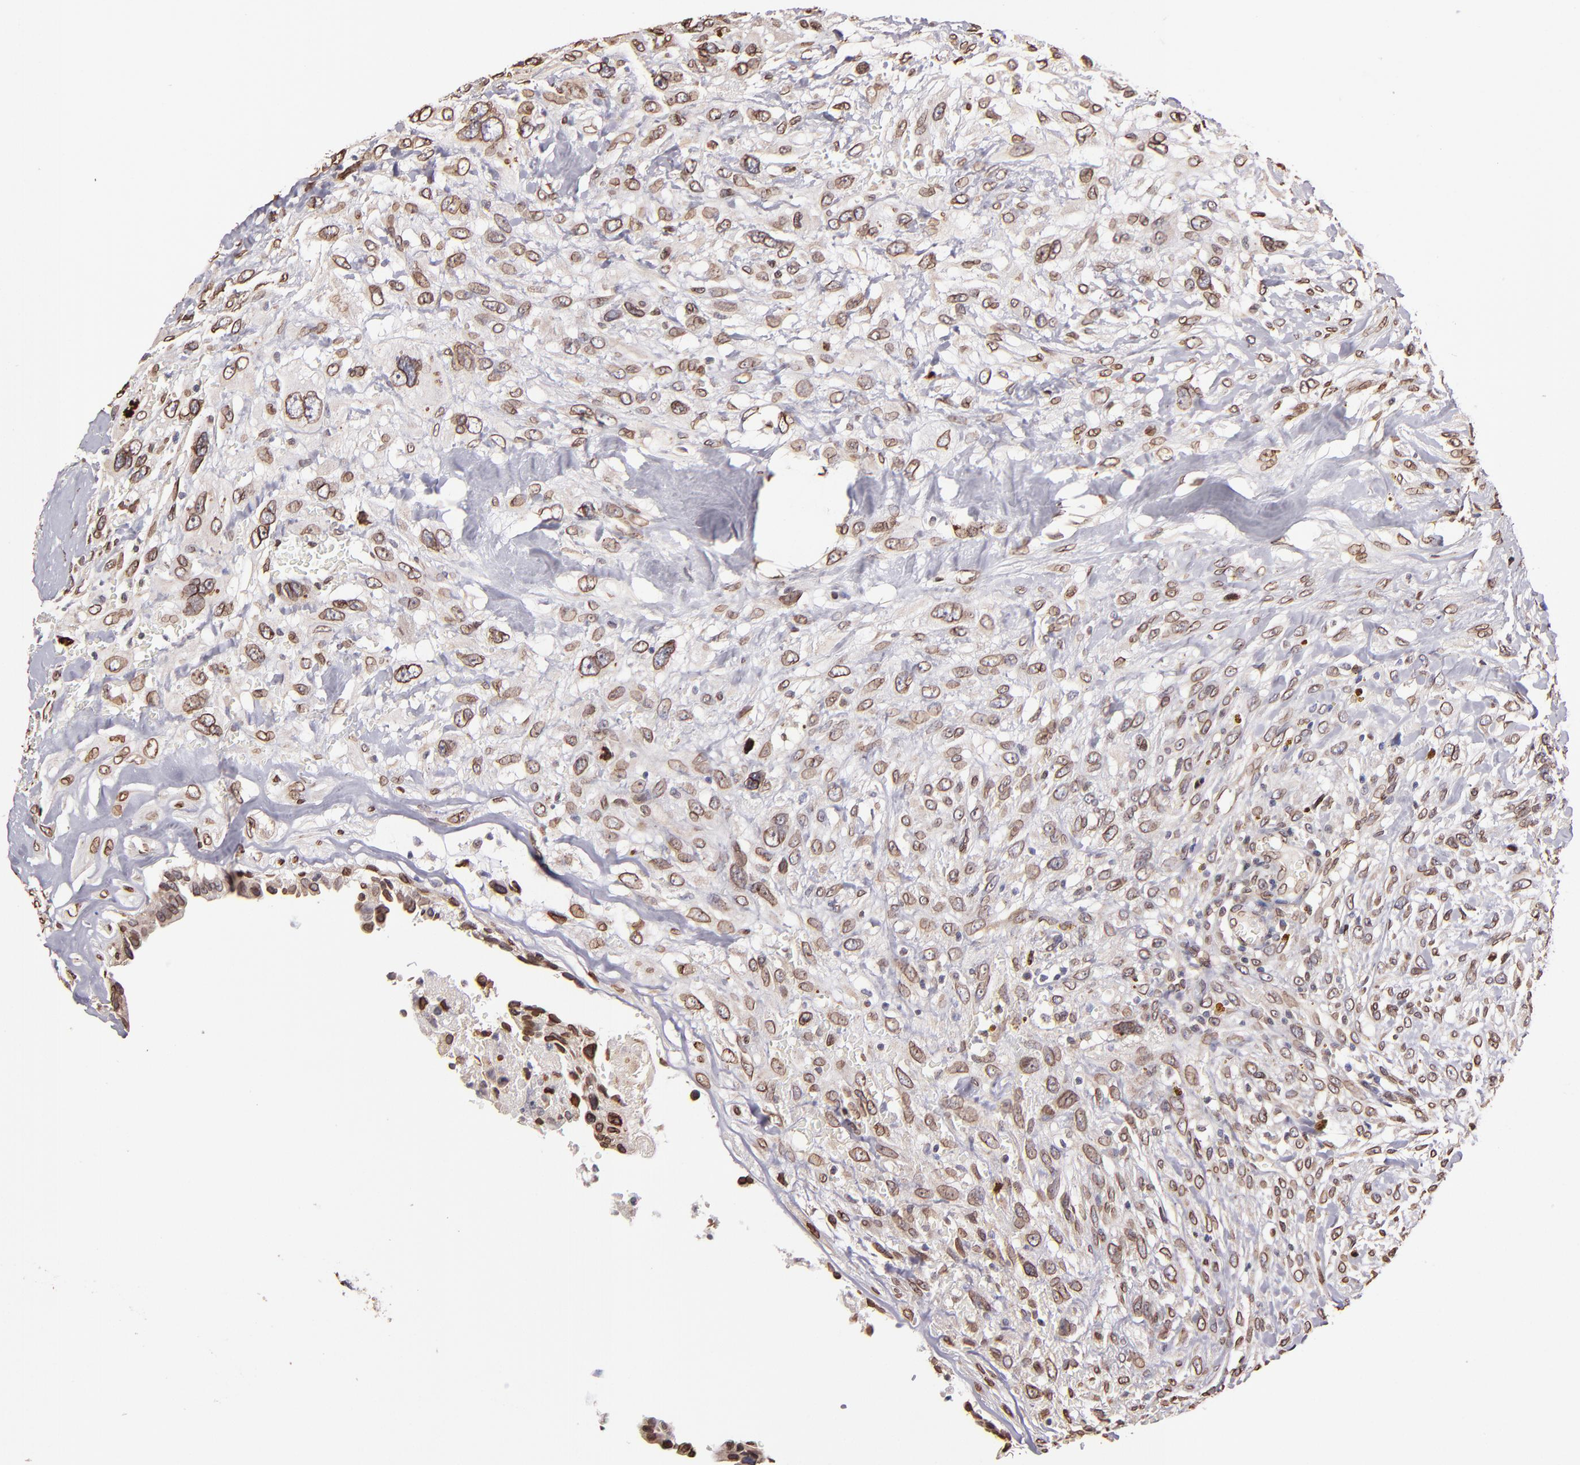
{"staining": {"intensity": "moderate", "quantity": ">75%", "location": "cytoplasmic/membranous,nuclear"}, "tissue": "breast cancer", "cell_type": "Tumor cells", "image_type": "cancer", "snomed": [{"axis": "morphology", "description": "Neoplasm, malignant, NOS"}, {"axis": "topography", "description": "Breast"}], "caption": "Protein expression analysis of breast malignant neoplasm reveals moderate cytoplasmic/membranous and nuclear staining in about >75% of tumor cells. The staining was performed using DAB (3,3'-diaminobenzidine) to visualize the protein expression in brown, while the nuclei were stained in blue with hematoxylin (Magnification: 20x).", "gene": "PUM3", "patient": {"sex": "female", "age": 50}}